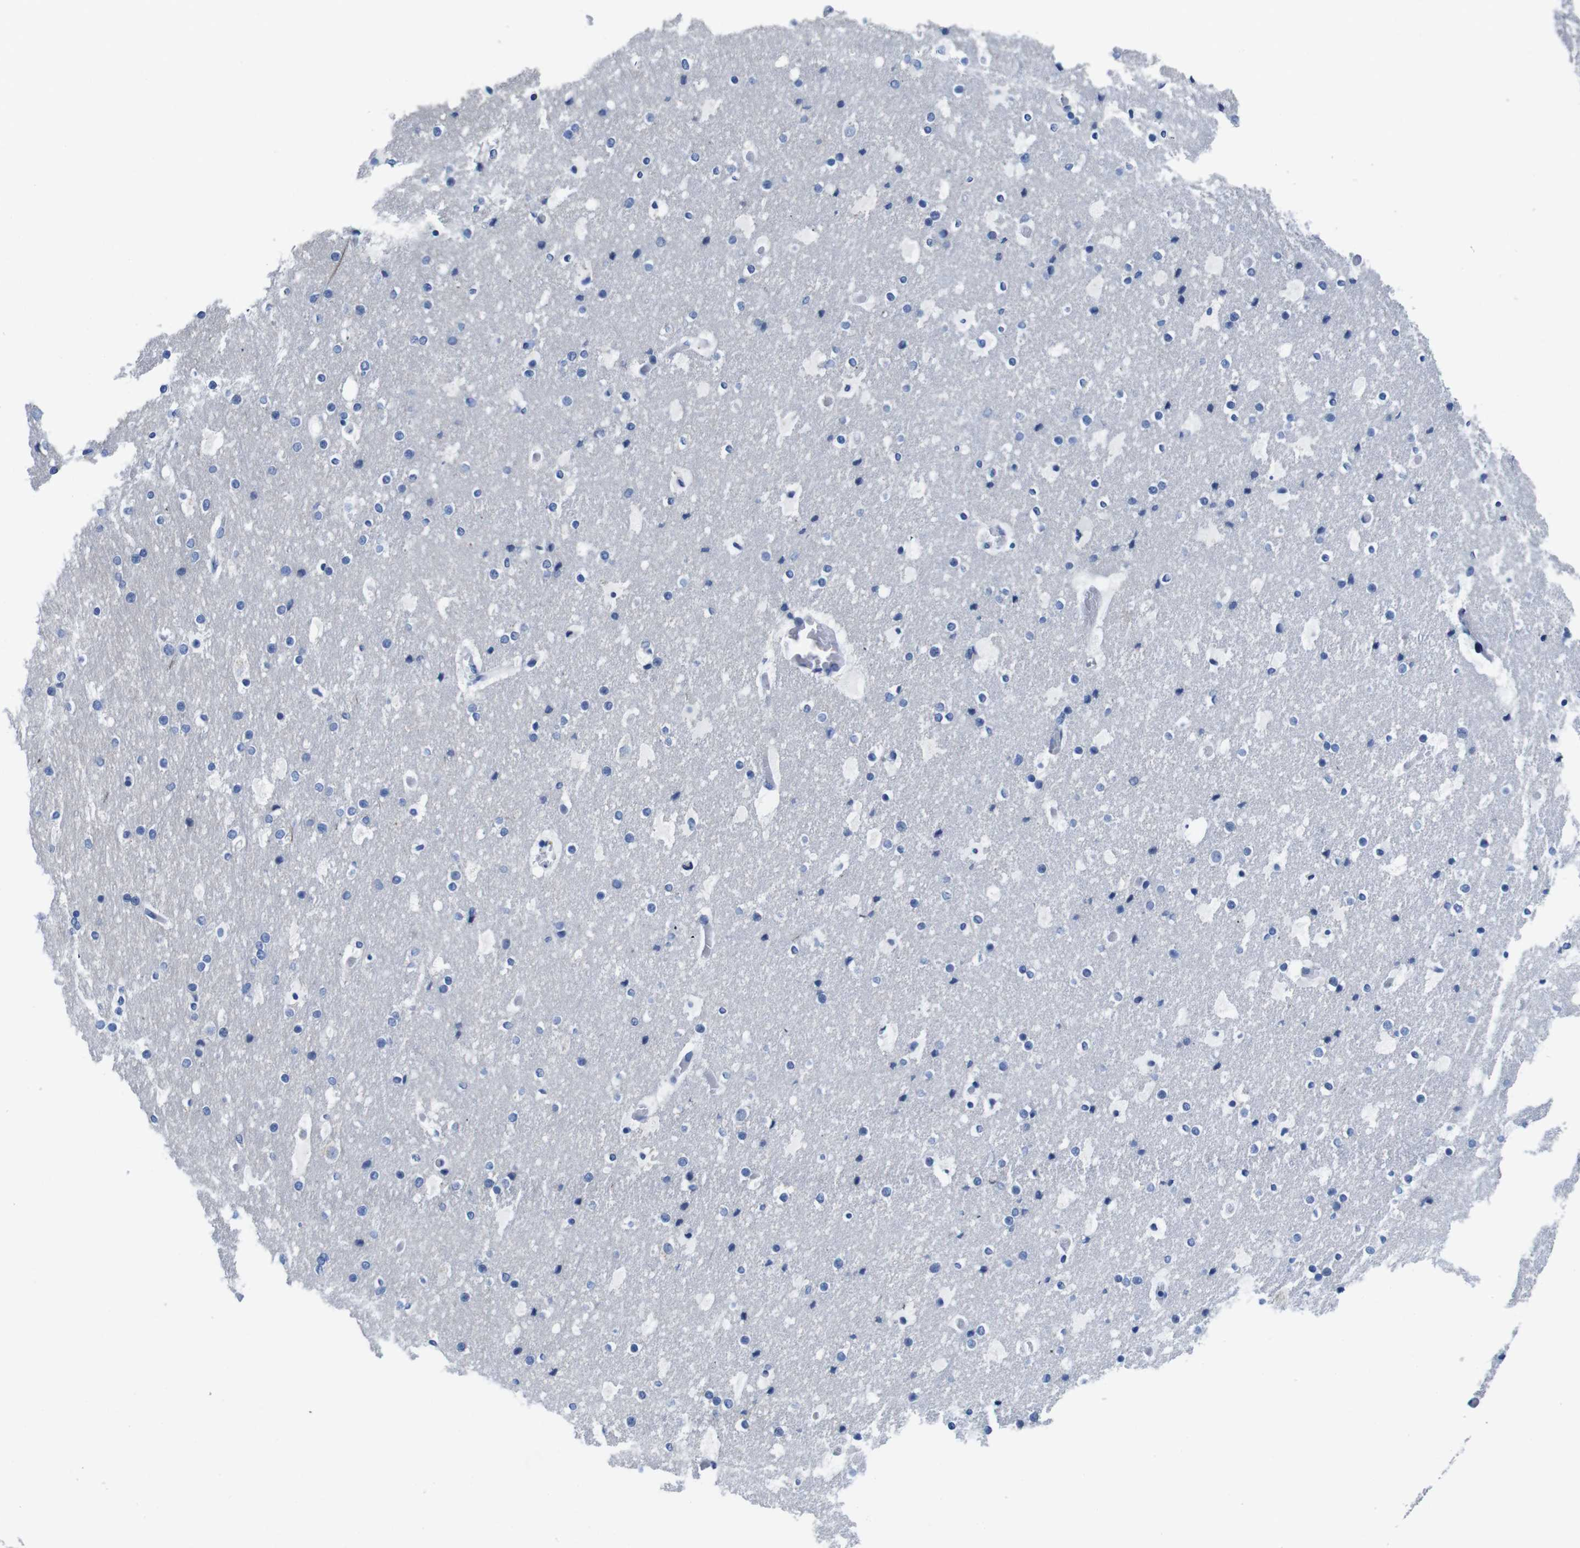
{"staining": {"intensity": "negative", "quantity": "none", "location": "none"}, "tissue": "cerebral cortex", "cell_type": "Endothelial cells", "image_type": "normal", "snomed": [{"axis": "morphology", "description": "Normal tissue, NOS"}, {"axis": "topography", "description": "Cerebral cortex"}], "caption": "Histopathology image shows no protein positivity in endothelial cells of unremarkable cerebral cortex.", "gene": "C1RL", "patient": {"sex": "male", "age": 57}}